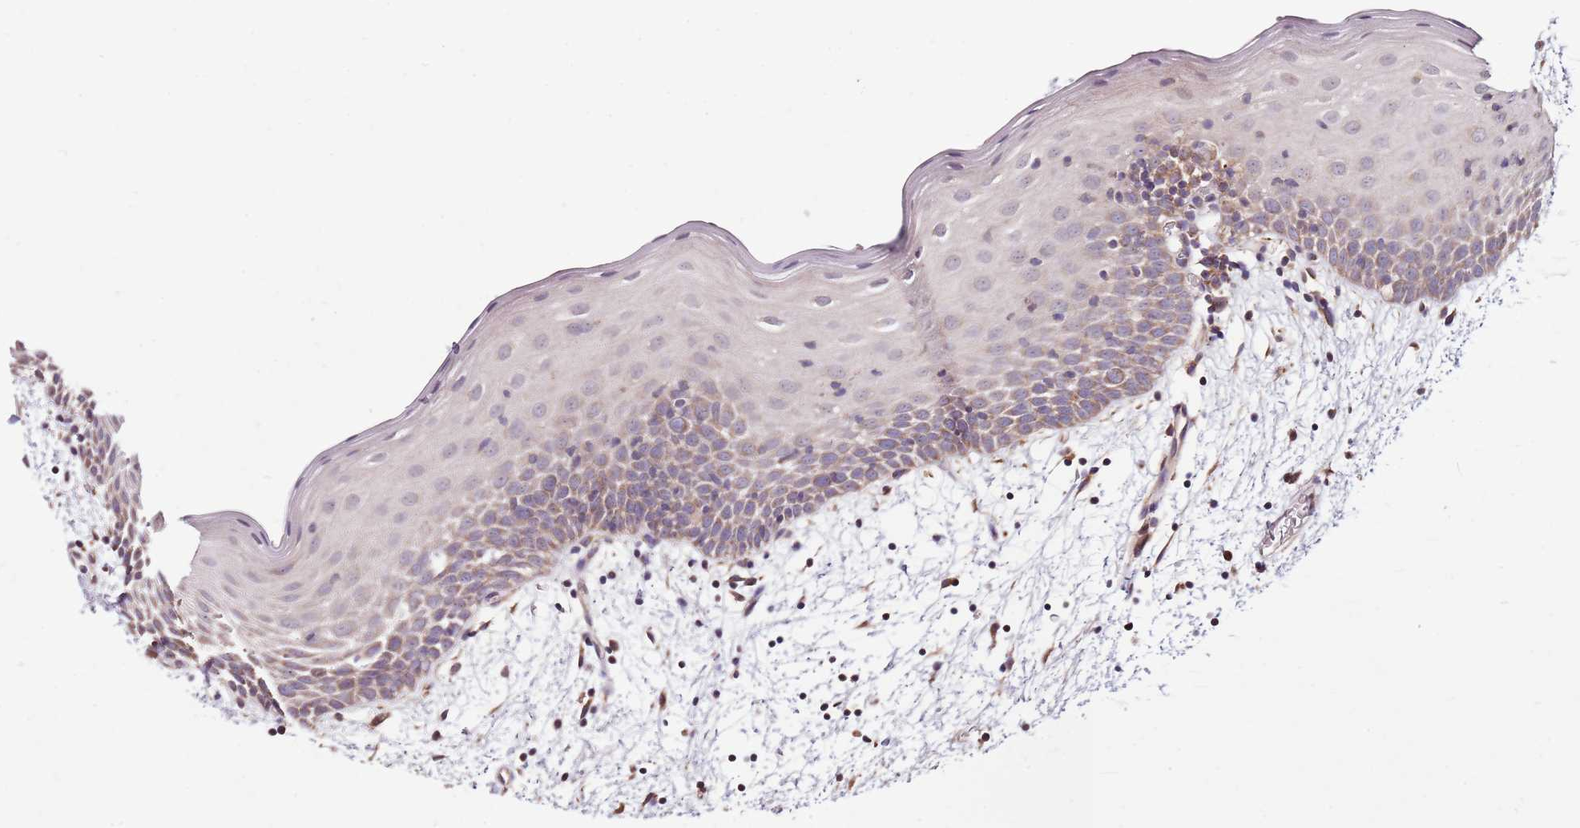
{"staining": {"intensity": "weak", "quantity": "<25%", "location": "cytoplasmic/membranous"}, "tissue": "oral mucosa", "cell_type": "Squamous epithelial cells", "image_type": "normal", "snomed": [{"axis": "morphology", "description": "Normal tissue, NOS"}, {"axis": "topography", "description": "Skeletal muscle"}, {"axis": "topography", "description": "Oral tissue"}, {"axis": "topography", "description": "Salivary gland"}, {"axis": "topography", "description": "Peripheral nerve tissue"}], "caption": "IHC of unremarkable oral mucosa reveals no staining in squamous epithelial cells.", "gene": "SMG1", "patient": {"sex": "male", "age": 54}}